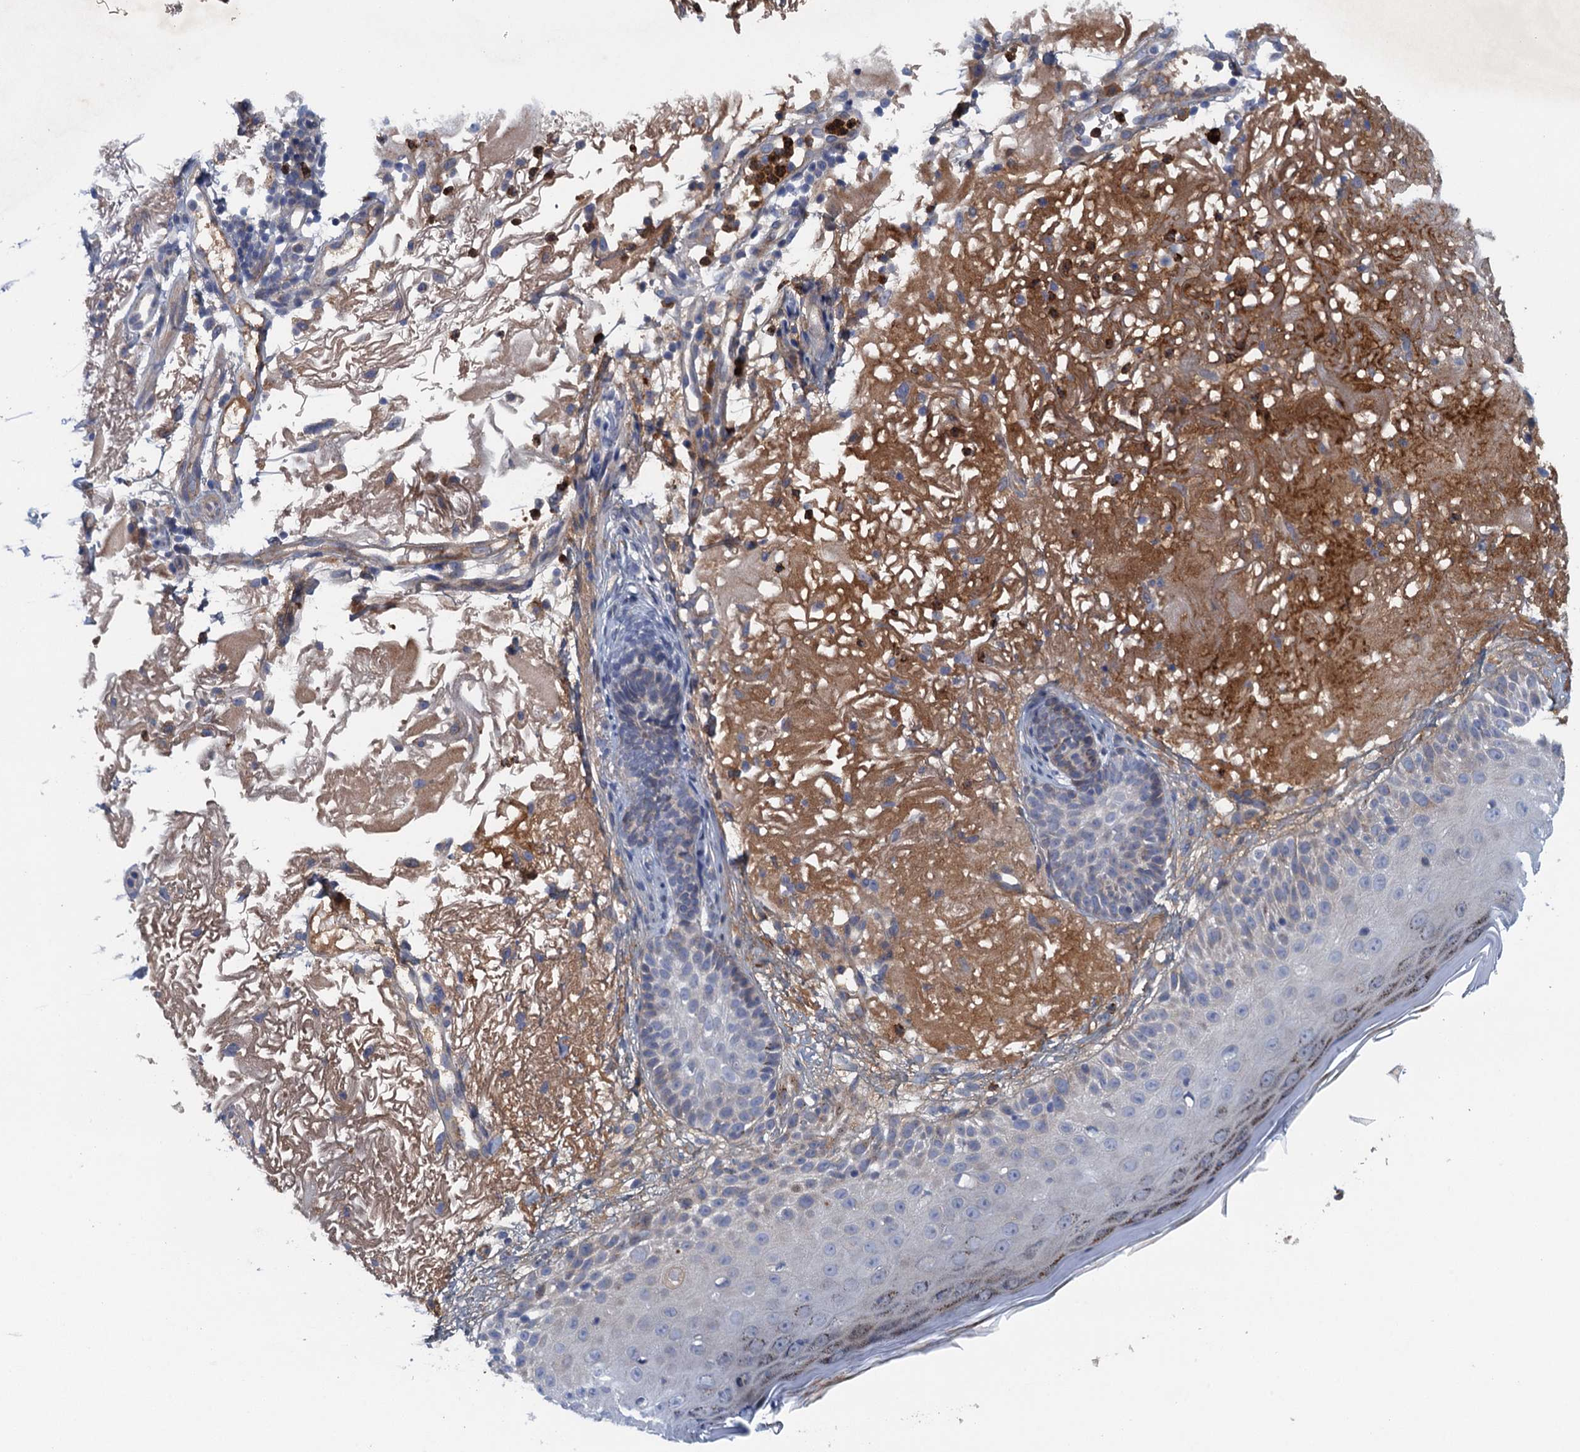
{"staining": {"intensity": "negative", "quantity": "none", "location": "none"}, "tissue": "skin cancer", "cell_type": "Tumor cells", "image_type": "cancer", "snomed": [{"axis": "morphology", "description": "Normal tissue, NOS"}, {"axis": "morphology", "description": "Squamous cell carcinoma, NOS"}, {"axis": "topography", "description": "Skin"}], "caption": "Immunohistochemistry (IHC) of squamous cell carcinoma (skin) displays no expression in tumor cells.", "gene": "TPCN1", "patient": {"sex": "female", "age": 96}}